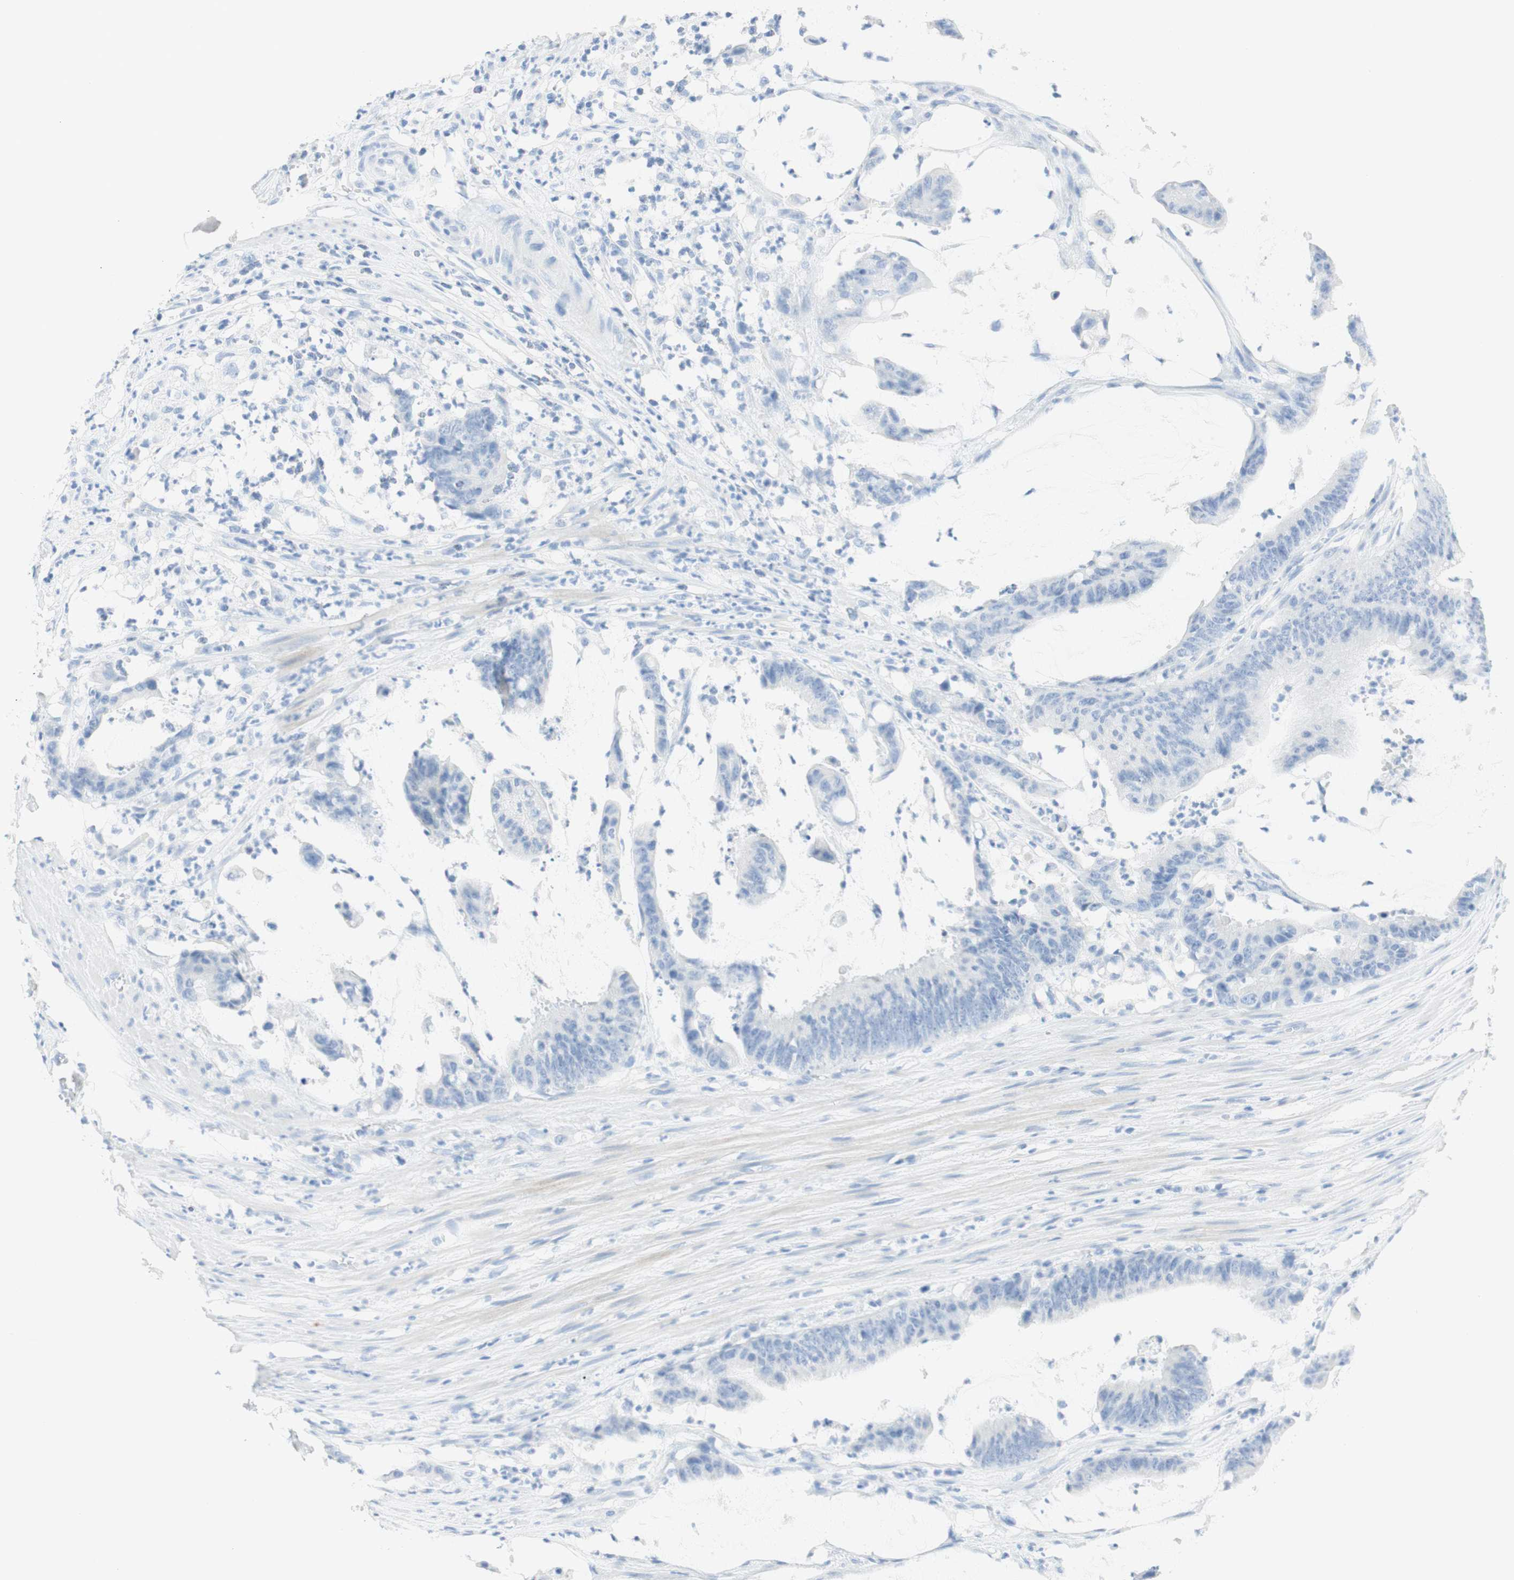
{"staining": {"intensity": "negative", "quantity": "none", "location": "none"}, "tissue": "colorectal cancer", "cell_type": "Tumor cells", "image_type": "cancer", "snomed": [{"axis": "morphology", "description": "Adenocarcinoma, NOS"}, {"axis": "topography", "description": "Rectum"}], "caption": "High magnification brightfield microscopy of adenocarcinoma (colorectal) stained with DAB (brown) and counterstained with hematoxylin (blue): tumor cells show no significant staining.", "gene": "TPO", "patient": {"sex": "female", "age": 66}}